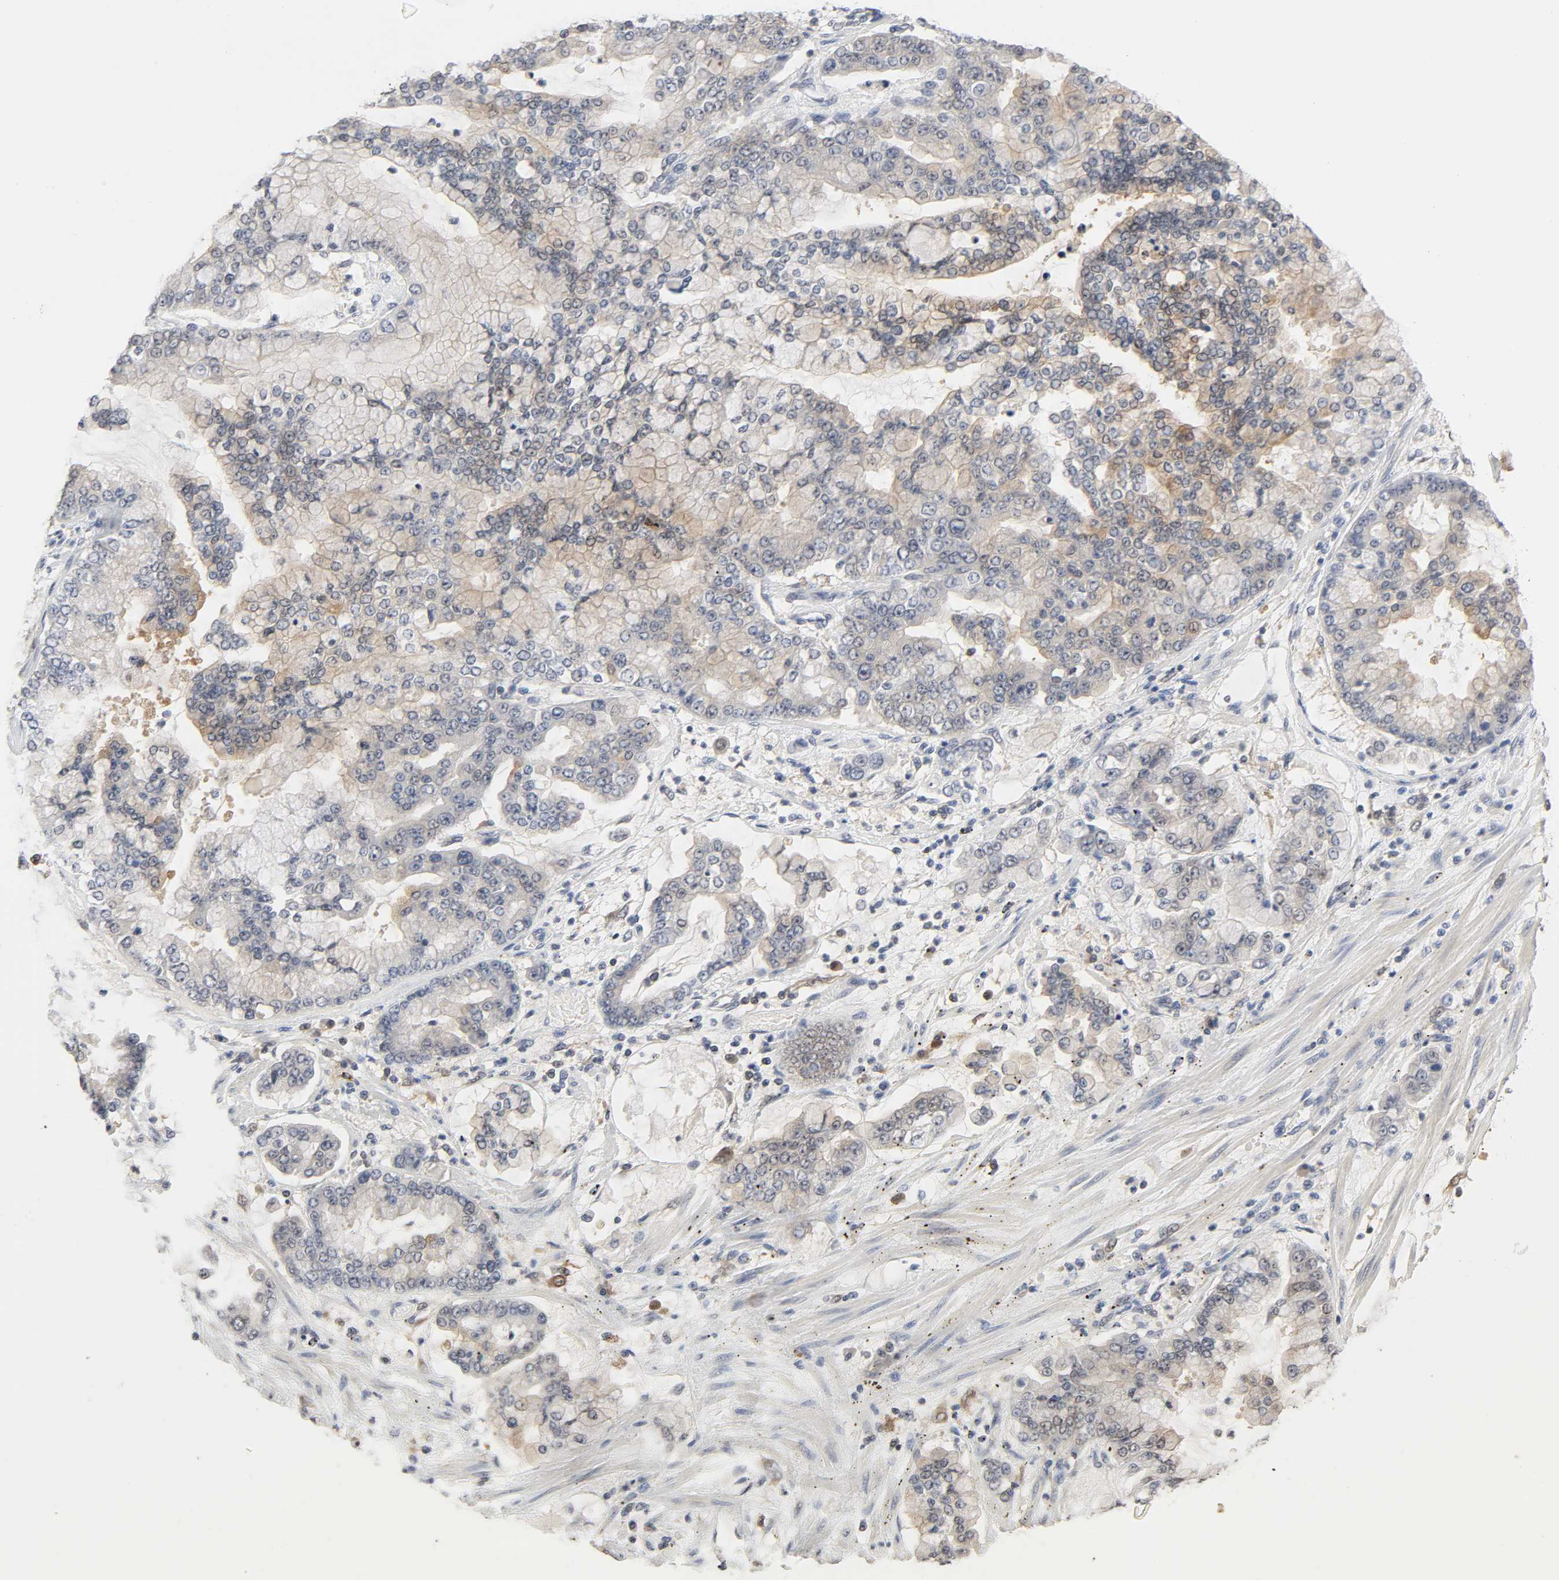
{"staining": {"intensity": "weak", "quantity": ">75%", "location": "cytoplasmic/membranous"}, "tissue": "stomach cancer", "cell_type": "Tumor cells", "image_type": "cancer", "snomed": [{"axis": "morphology", "description": "Normal tissue, NOS"}, {"axis": "morphology", "description": "Adenocarcinoma, NOS"}, {"axis": "topography", "description": "Stomach, upper"}, {"axis": "topography", "description": "Stomach"}], "caption": "Immunohistochemical staining of adenocarcinoma (stomach) demonstrates low levels of weak cytoplasmic/membranous protein expression in approximately >75% of tumor cells.", "gene": "MIF", "patient": {"sex": "male", "age": 76}}